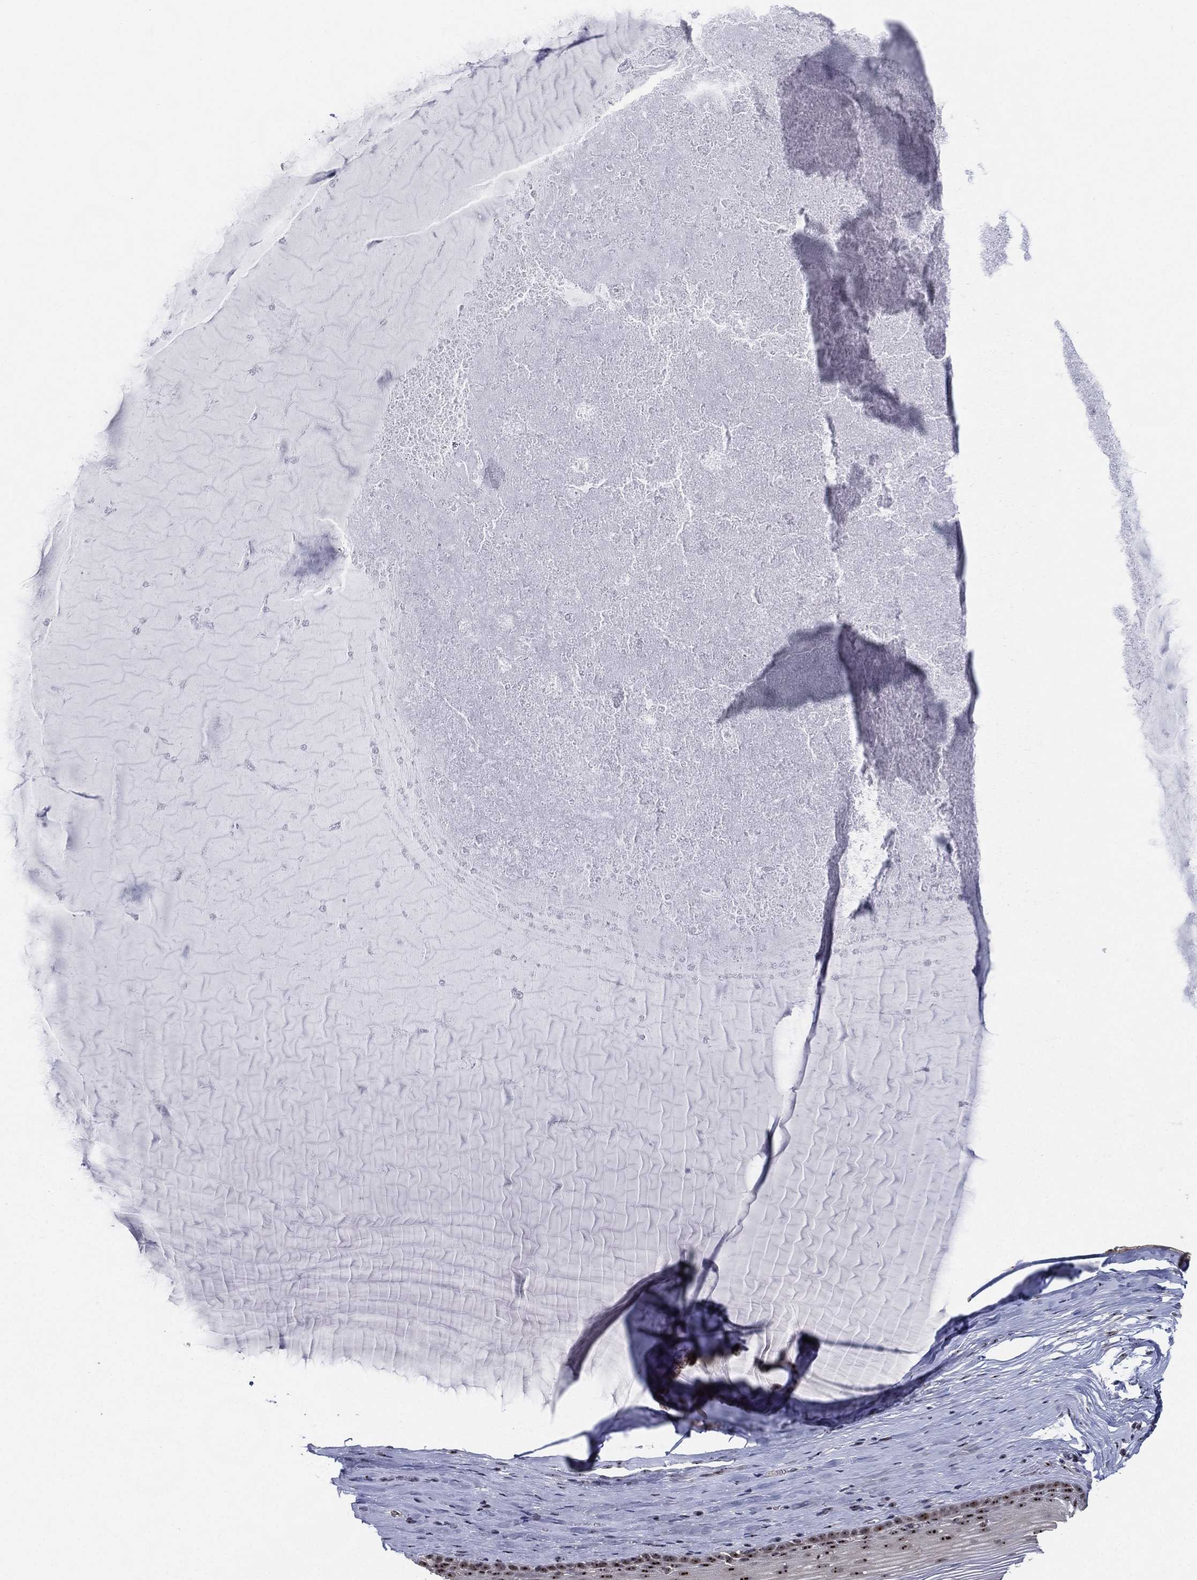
{"staining": {"intensity": "strong", "quantity": ">75%", "location": "nuclear"}, "tissue": "cervix", "cell_type": "Squamous epithelial cells", "image_type": "normal", "snomed": [{"axis": "morphology", "description": "Normal tissue, NOS"}, {"axis": "topography", "description": "Cervix"}], "caption": "An image of human cervix stained for a protein exhibits strong nuclear brown staining in squamous epithelial cells.", "gene": "PPP1R16B", "patient": {"sex": "female", "age": 40}}